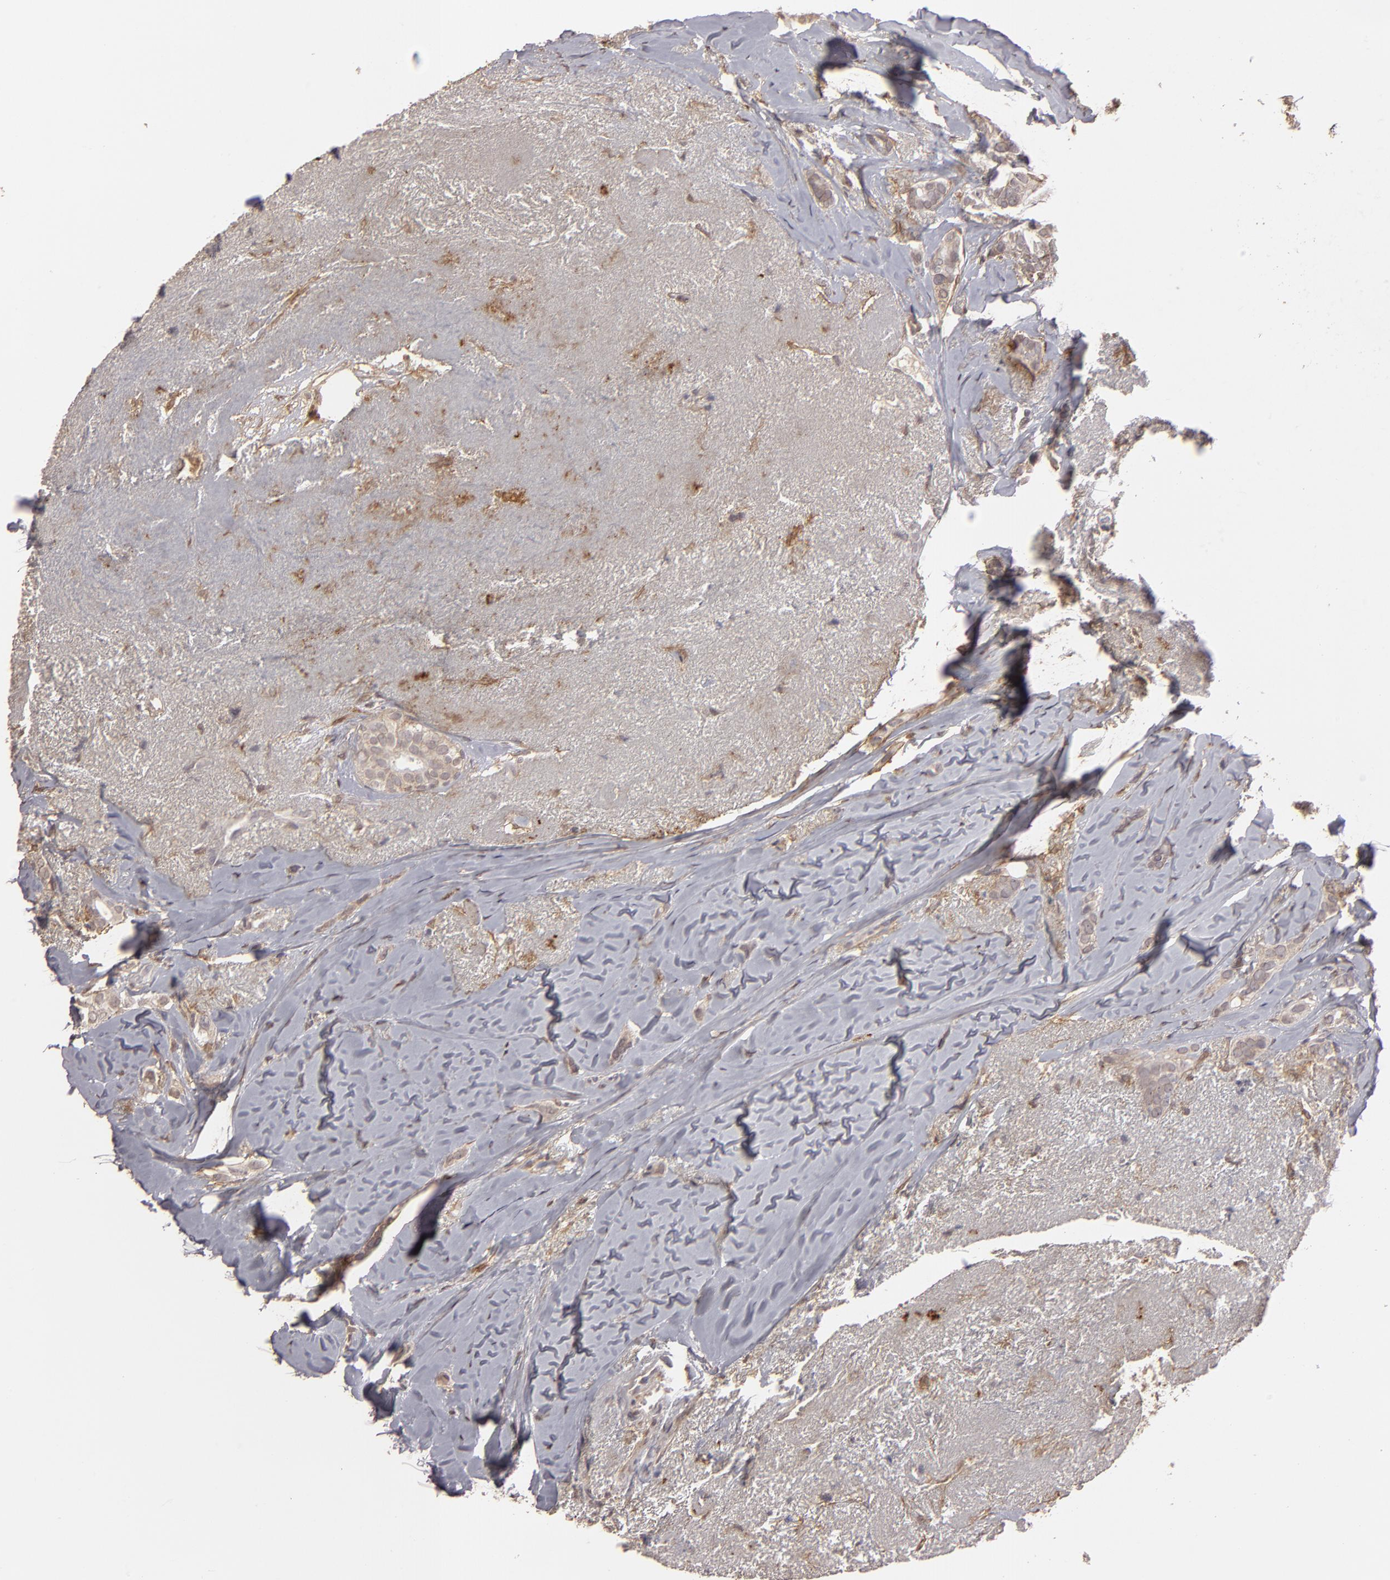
{"staining": {"intensity": "weak", "quantity": "25%-75%", "location": "cytoplasmic/membranous"}, "tissue": "breast cancer", "cell_type": "Tumor cells", "image_type": "cancer", "snomed": [{"axis": "morphology", "description": "Duct carcinoma"}, {"axis": "topography", "description": "Breast"}], "caption": "Intraductal carcinoma (breast) was stained to show a protein in brown. There is low levels of weak cytoplasmic/membranous positivity in approximately 25%-75% of tumor cells.", "gene": "ITGB5", "patient": {"sex": "female", "age": 54}}